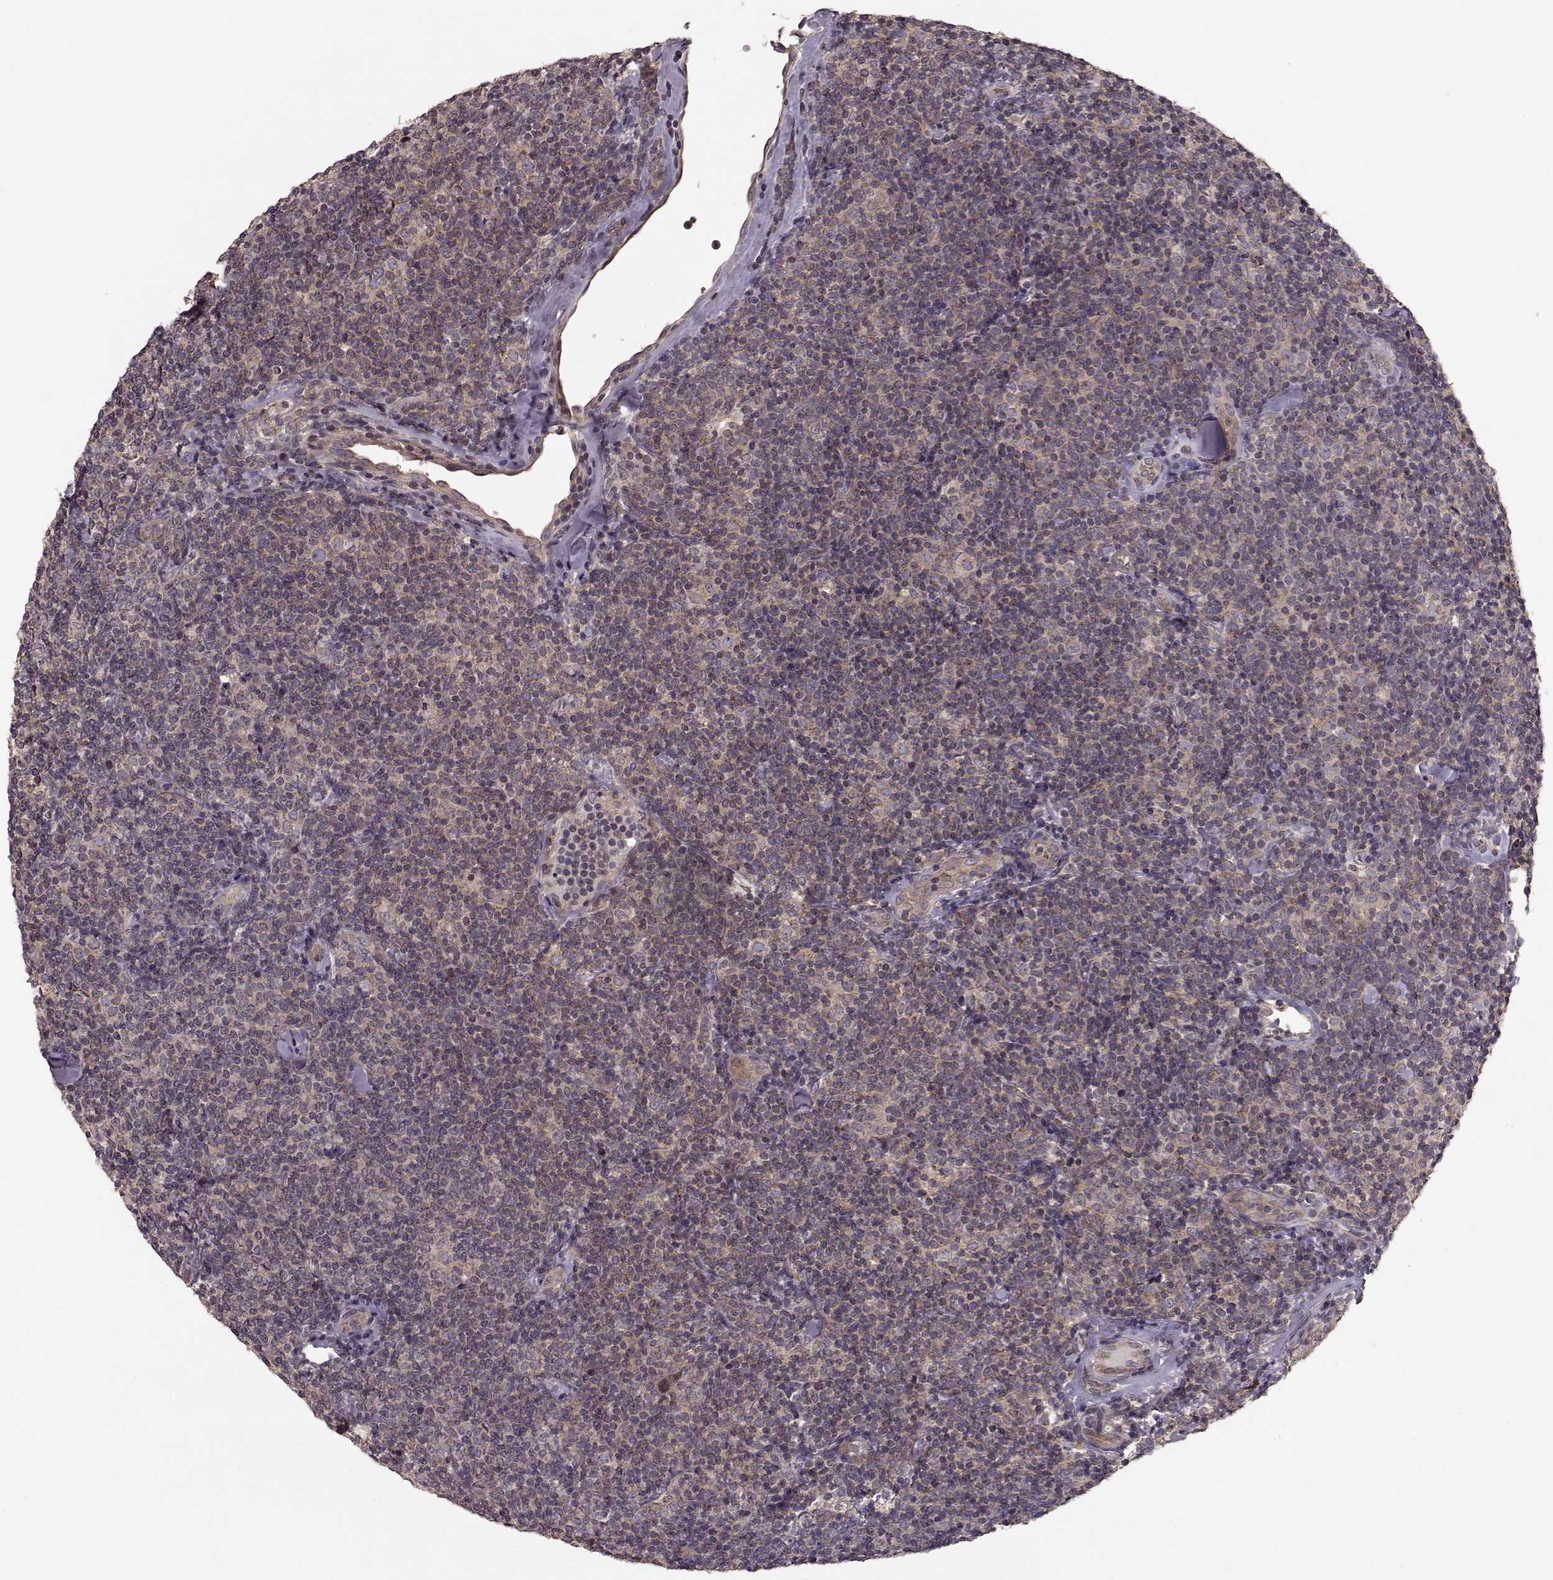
{"staining": {"intensity": "weak", "quantity": "25%-75%", "location": "cytoplasmic/membranous"}, "tissue": "lymphoma", "cell_type": "Tumor cells", "image_type": "cancer", "snomed": [{"axis": "morphology", "description": "Malignant lymphoma, non-Hodgkin's type, Low grade"}, {"axis": "topography", "description": "Lymph node"}], "caption": "Brown immunohistochemical staining in human lymphoma demonstrates weak cytoplasmic/membranous expression in approximately 25%-75% of tumor cells.", "gene": "SLAIN2", "patient": {"sex": "female", "age": 56}}